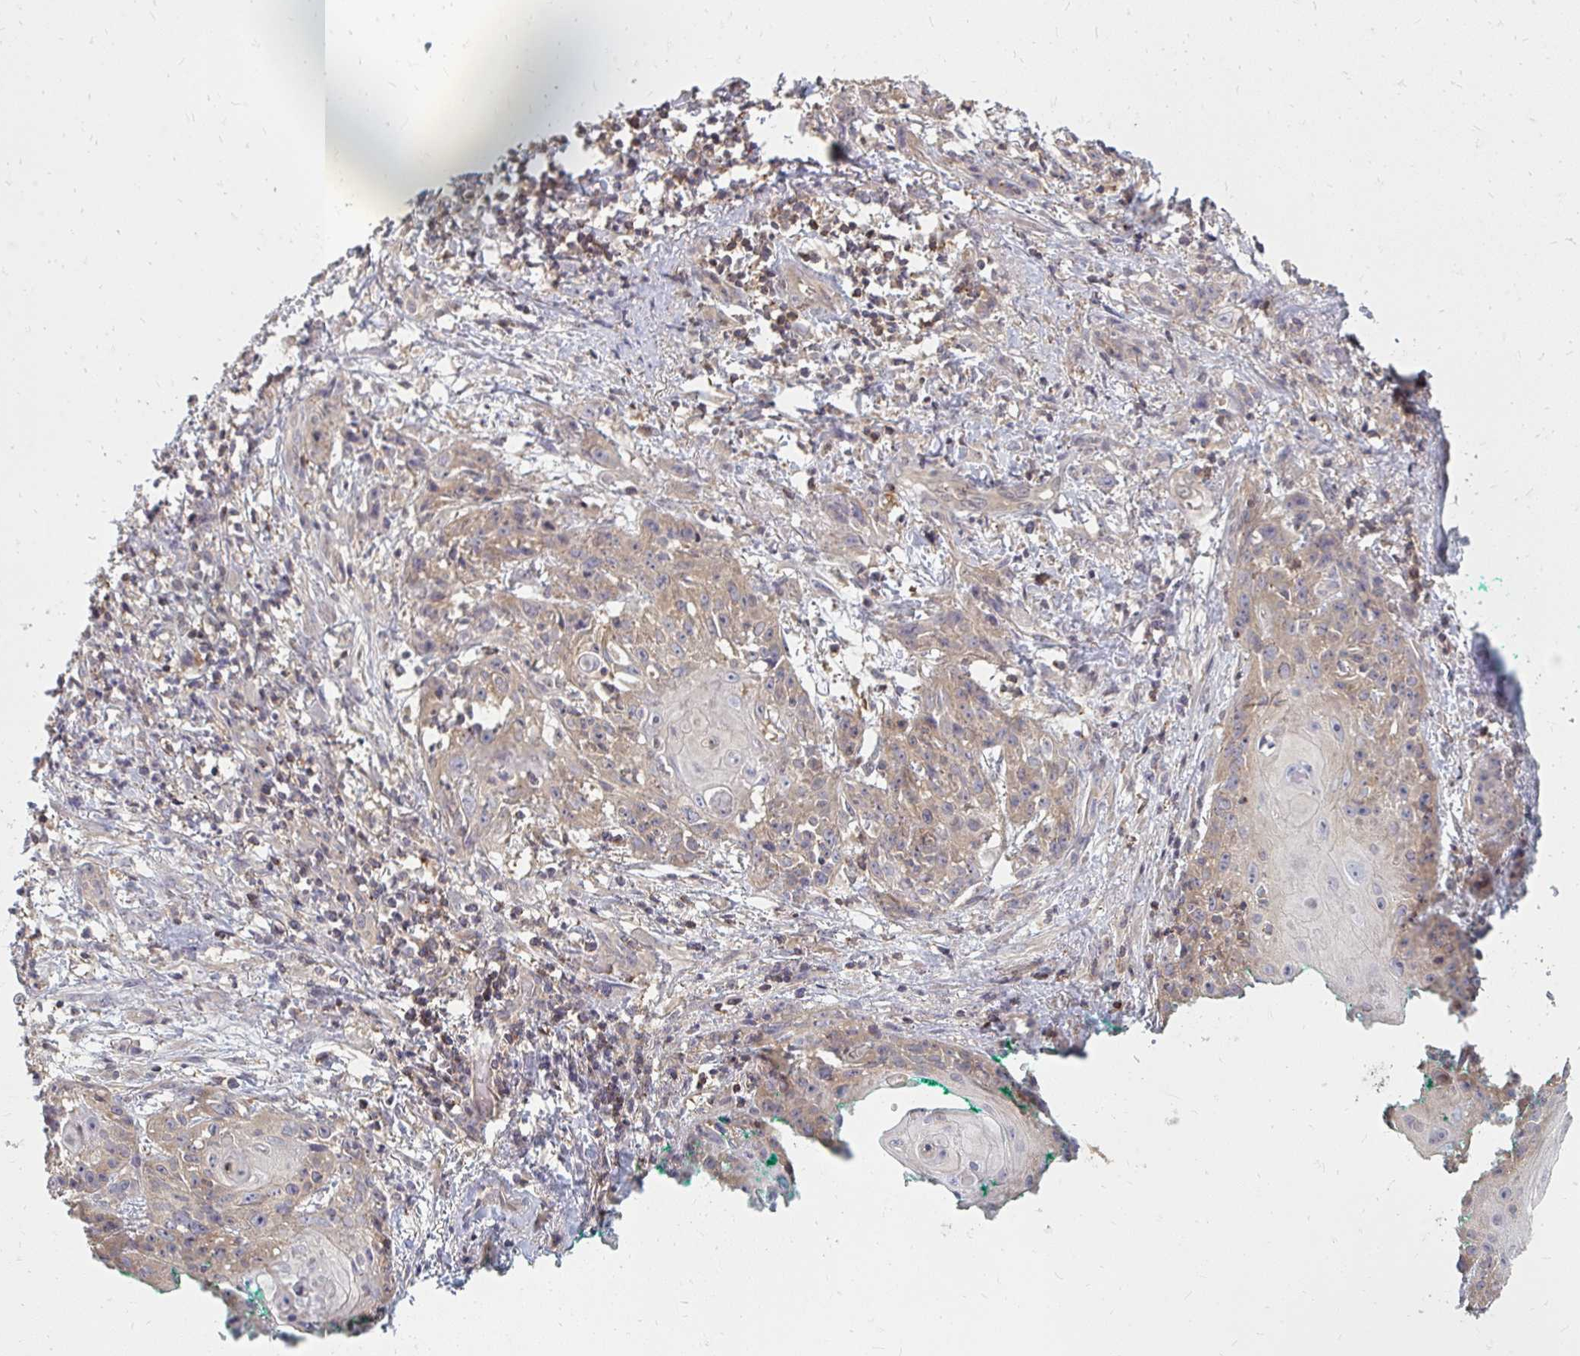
{"staining": {"intensity": "weak", "quantity": "25%-75%", "location": "cytoplasmic/membranous"}, "tissue": "skin cancer", "cell_type": "Tumor cells", "image_type": "cancer", "snomed": [{"axis": "morphology", "description": "Squamous cell carcinoma, NOS"}, {"axis": "topography", "description": "Skin"}, {"axis": "topography", "description": "Vulva"}], "caption": "IHC histopathology image of squamous cell carcinoma (skin) stained for a protein (brown), which displays low levels of weak cytoplasmic/membranous staining in about 25%-75% of tumor cells.", "gene": "ZNF285", "patient": {"sex": "female", "age": 76}}